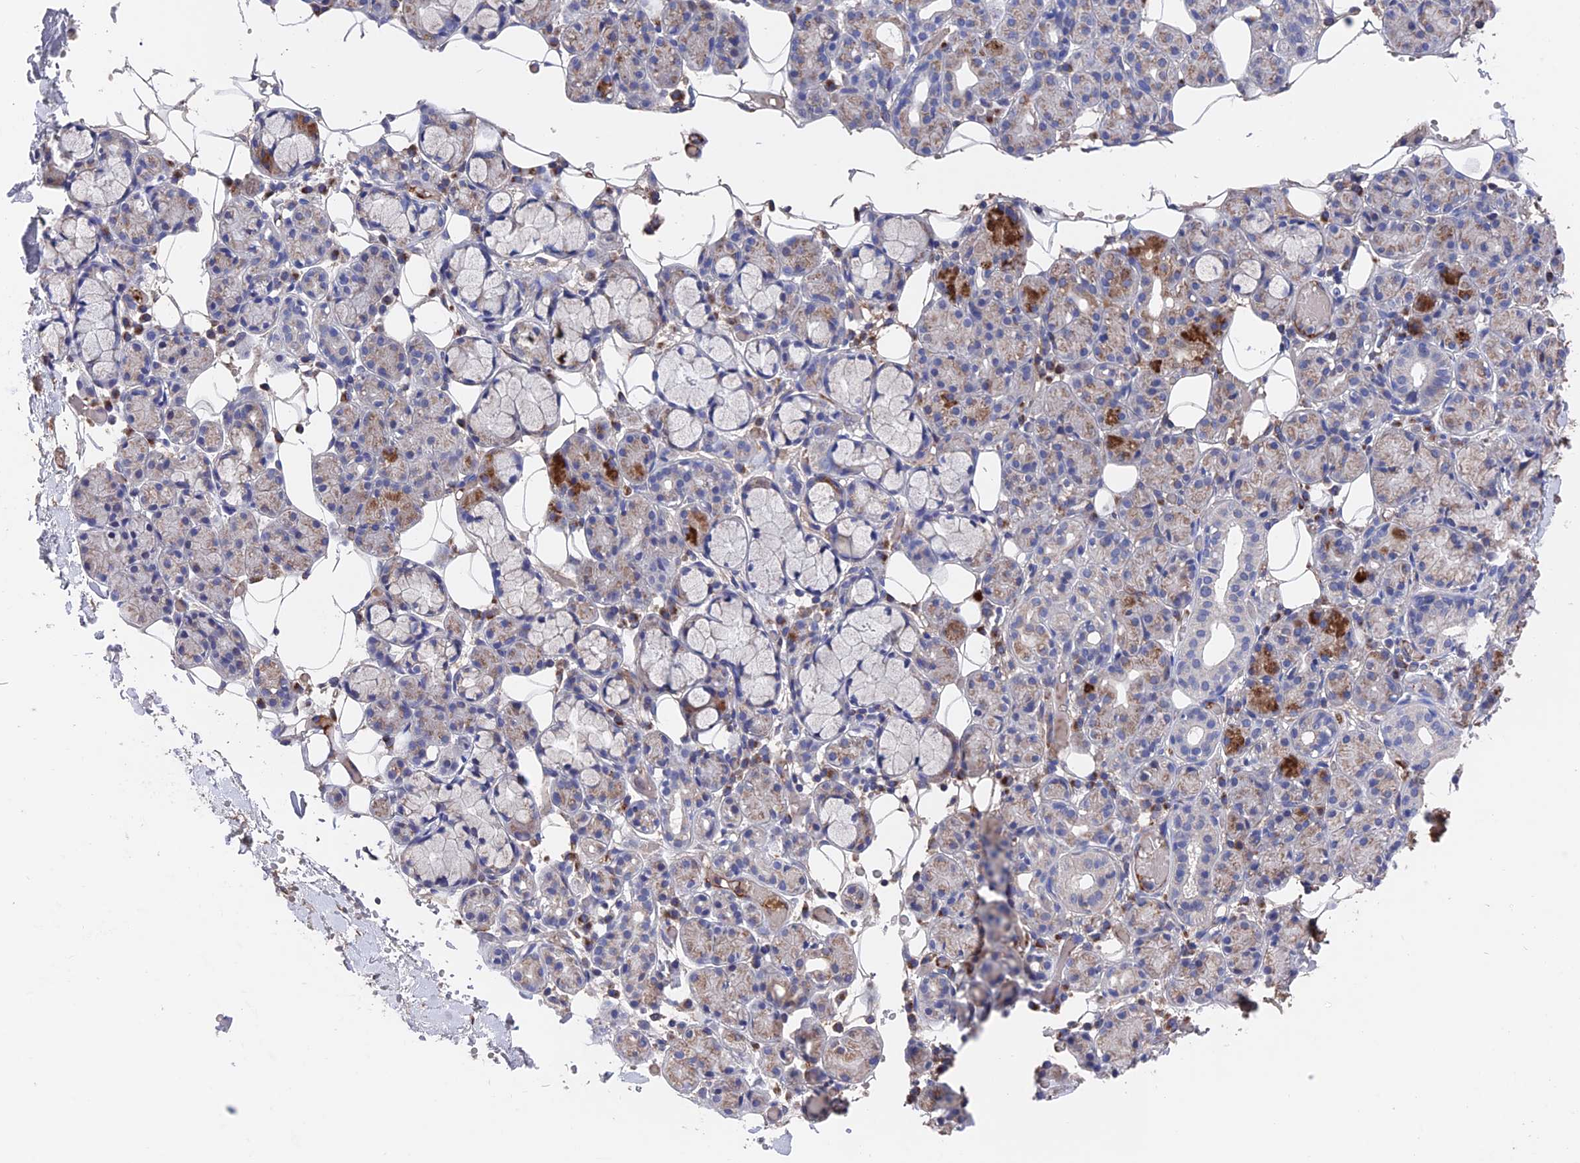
{"staining": {"intensity": "moderate", "quantity": "<25%", "location": "cytoplasmic/membranous"}, "tissue": "salivary gland", "cell_type": "Glandular cells", "image_type": "normal", "snomed": [{"axis": "morphology", "description": "Normal tissue, NOS"}, {"axis": "topography", "description": "Salivary gland"}], "caption": "A photomicrograph of human salivary gland stained for a protein reveals moderate cytoplasmic/membranous brown staining in glandular cells.", "gene": "HPF1", "patient": {"sex": "male", "age": 63}}